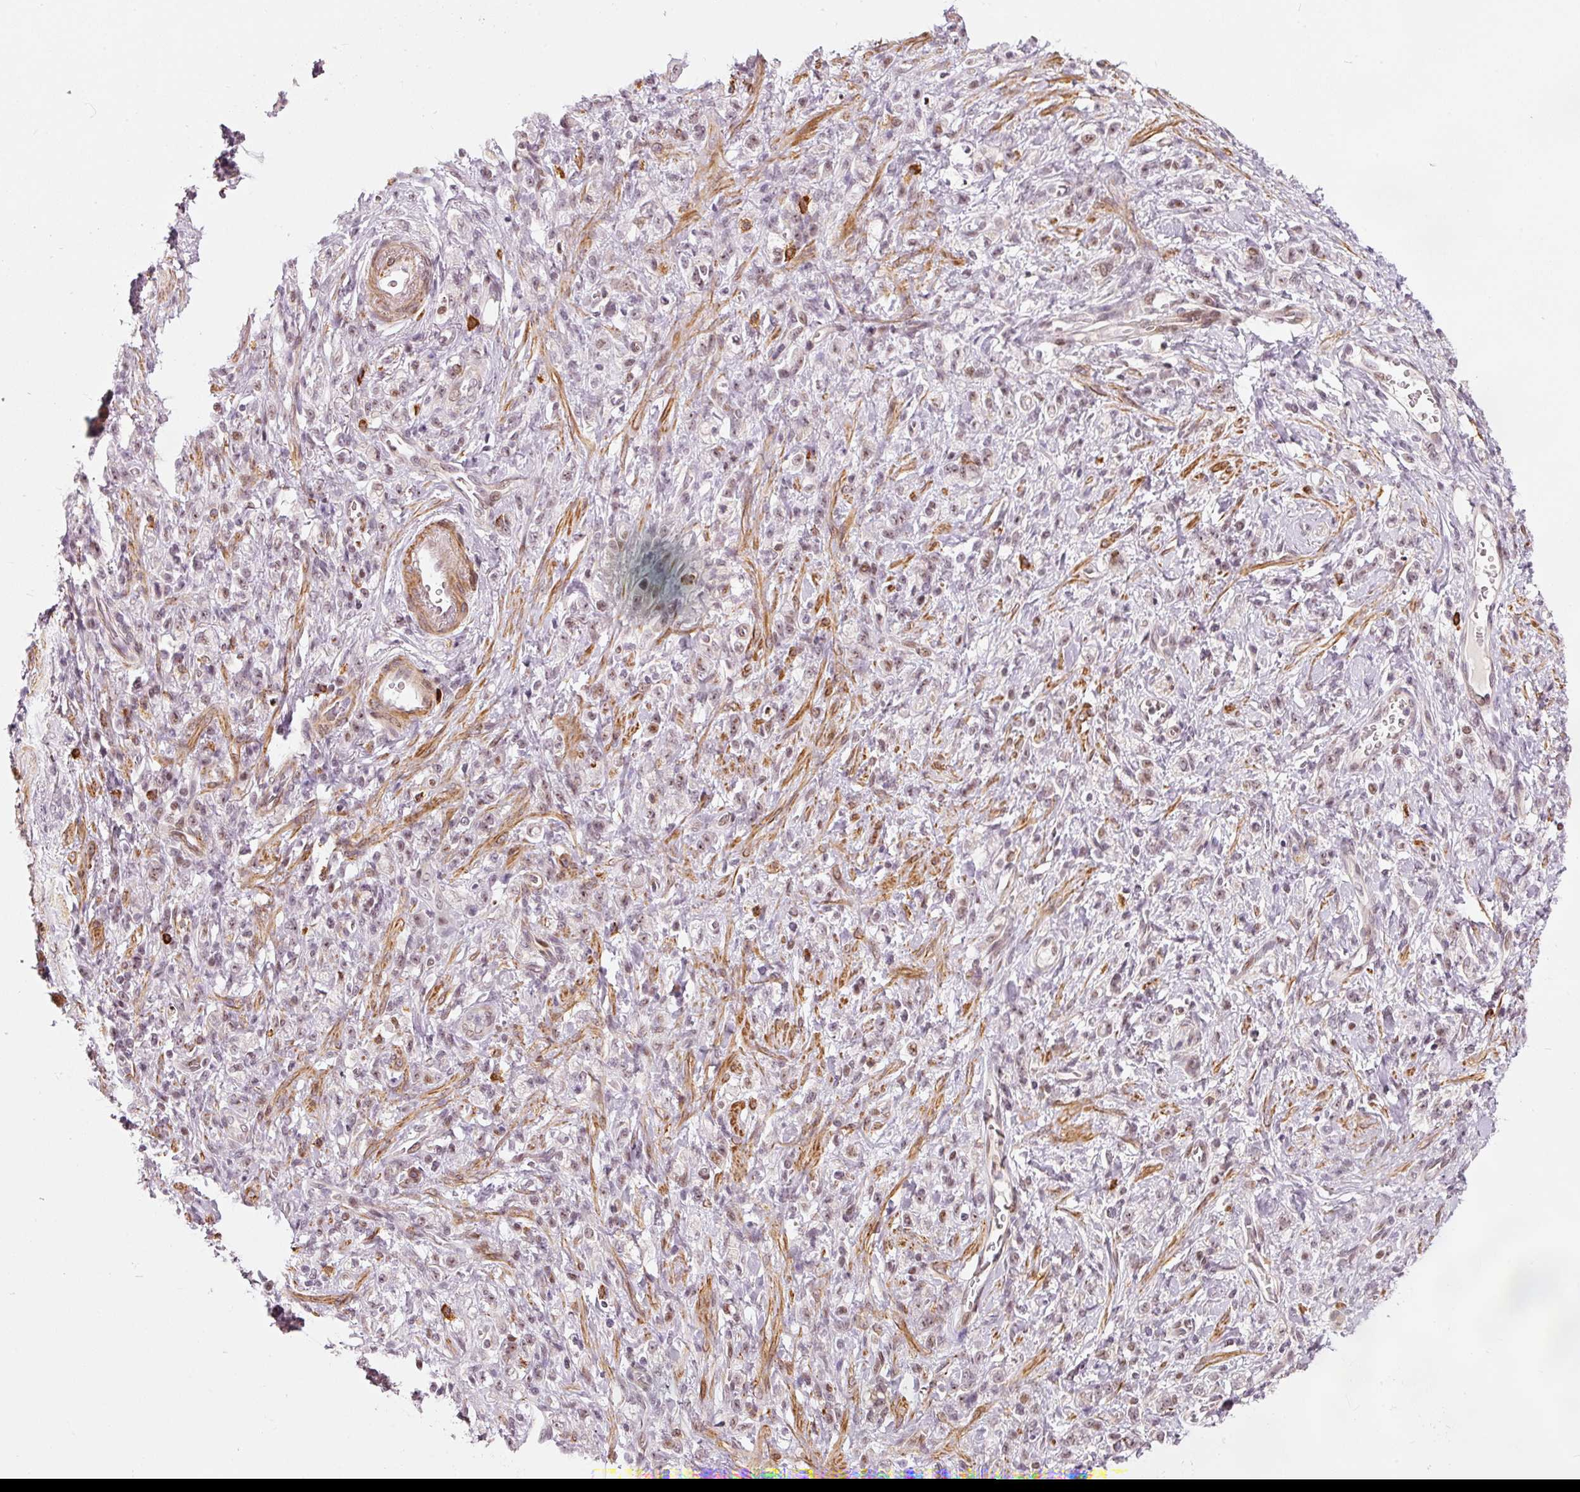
{"staining": {"intensity": "weak", "quantity": "<25%", "location": "nuclear"}, "tissue": "stomach cancer", "cell_type": "Tumor cells", "image_type": "cancer", "snomed": [{"axis": "morphology", "description": "Adenocarcinoma, NOS"}, {"axis": "topography", "description": "Stomach"}], "caption": "Tumor cells are negative for brown protein staining in stomach cancer (adenocarcinoma). (Brightfield microscopy of DAB immunohistochemistry at high magnification).", "gene": "MXRA8", "patient": {"sex": "male", "age": 77}}